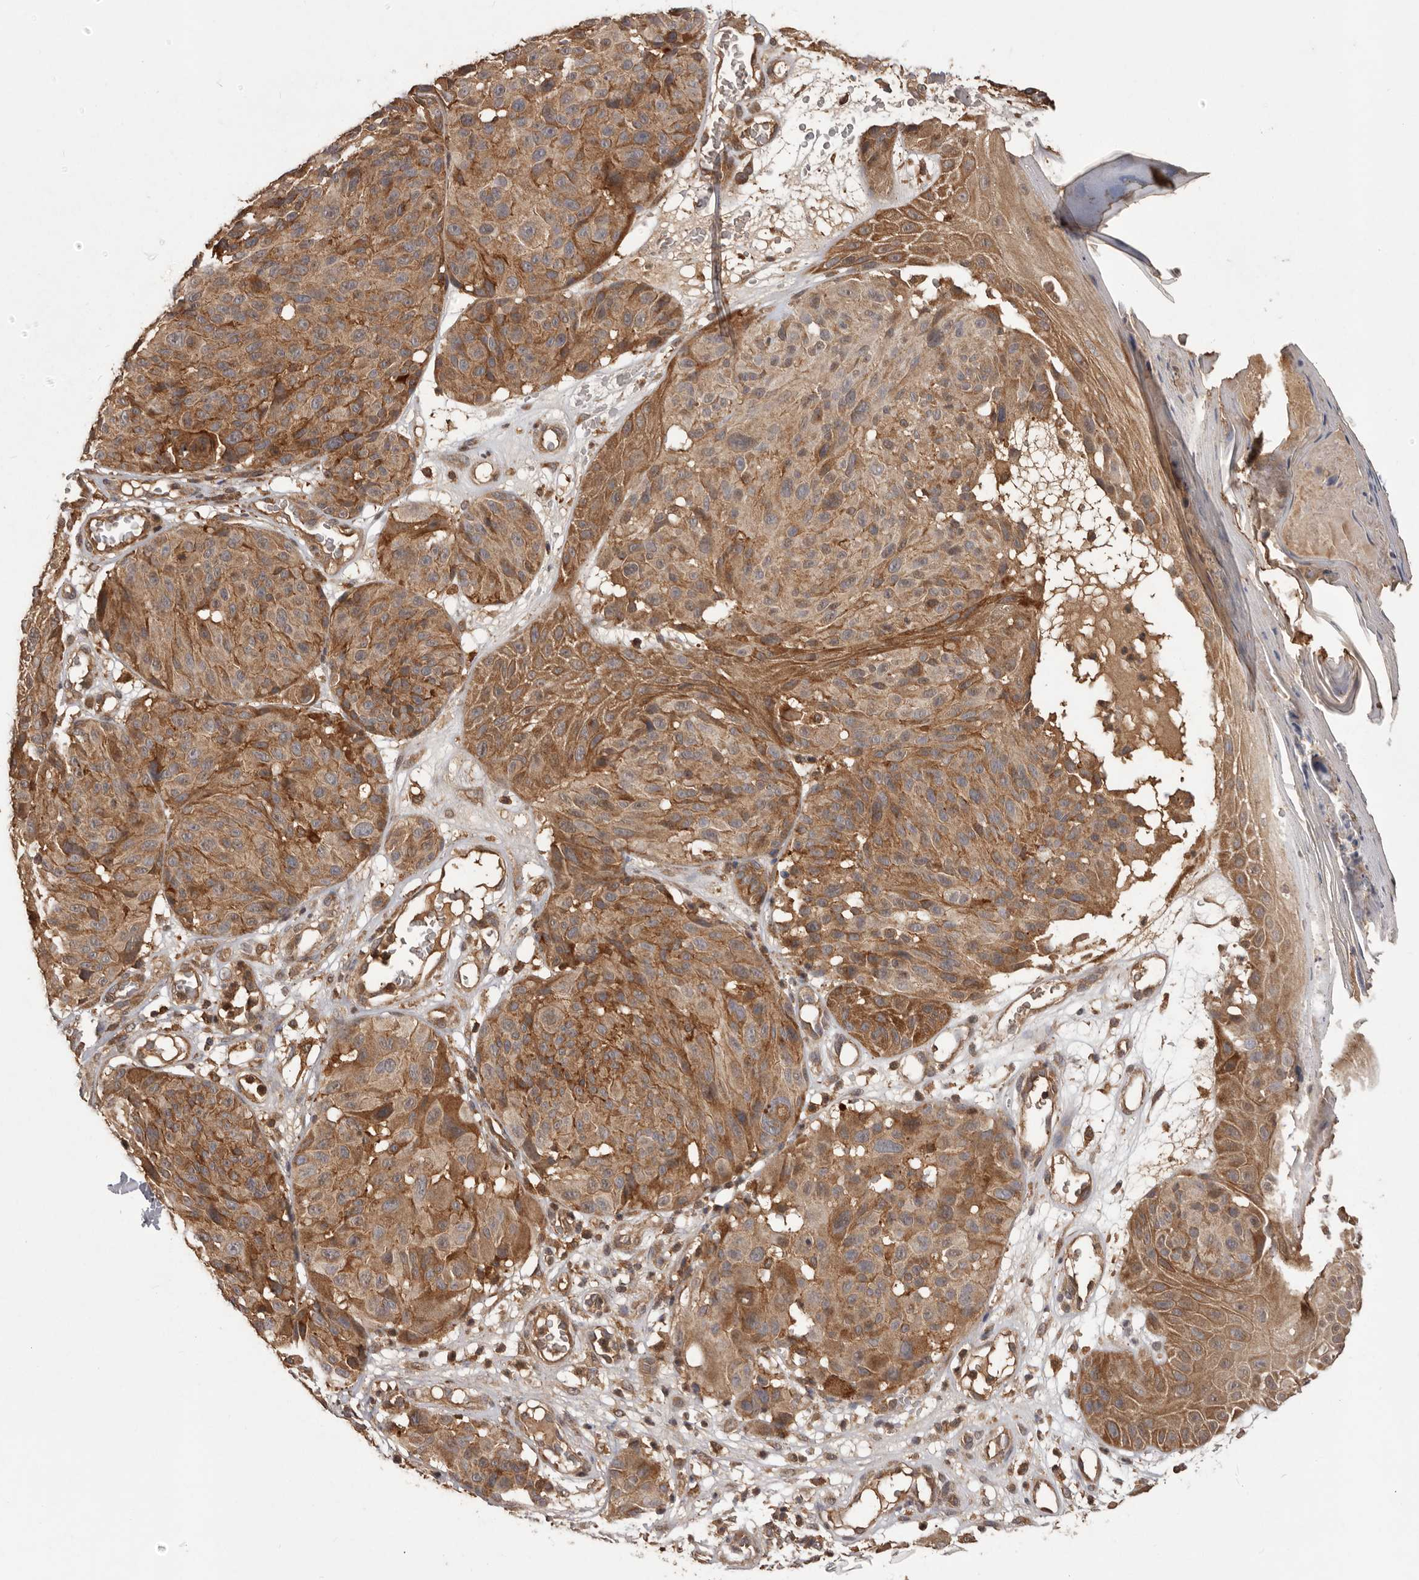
{"staining": {"intensity": "moderate", "quantity": ">75%", "location": "cytoplasmic/membranous"}, "tissue": "melanoma", "cell_type": "Tumor cells", "image_type": "cancer", "snomed": [{"axis": "morphology", "description": "Malignant melanoma, NOS"}, {"axis": "topography", "description": "Skin"}], "caption": "Immunohistochemical staining of human malignant melanoma displays medium levels of moderate cytoplasmic/membranous protein staining in approximately >75% of tumor cells.", "gene": "SLC22A3", "patient": {"sex": "male", "age": 83}}